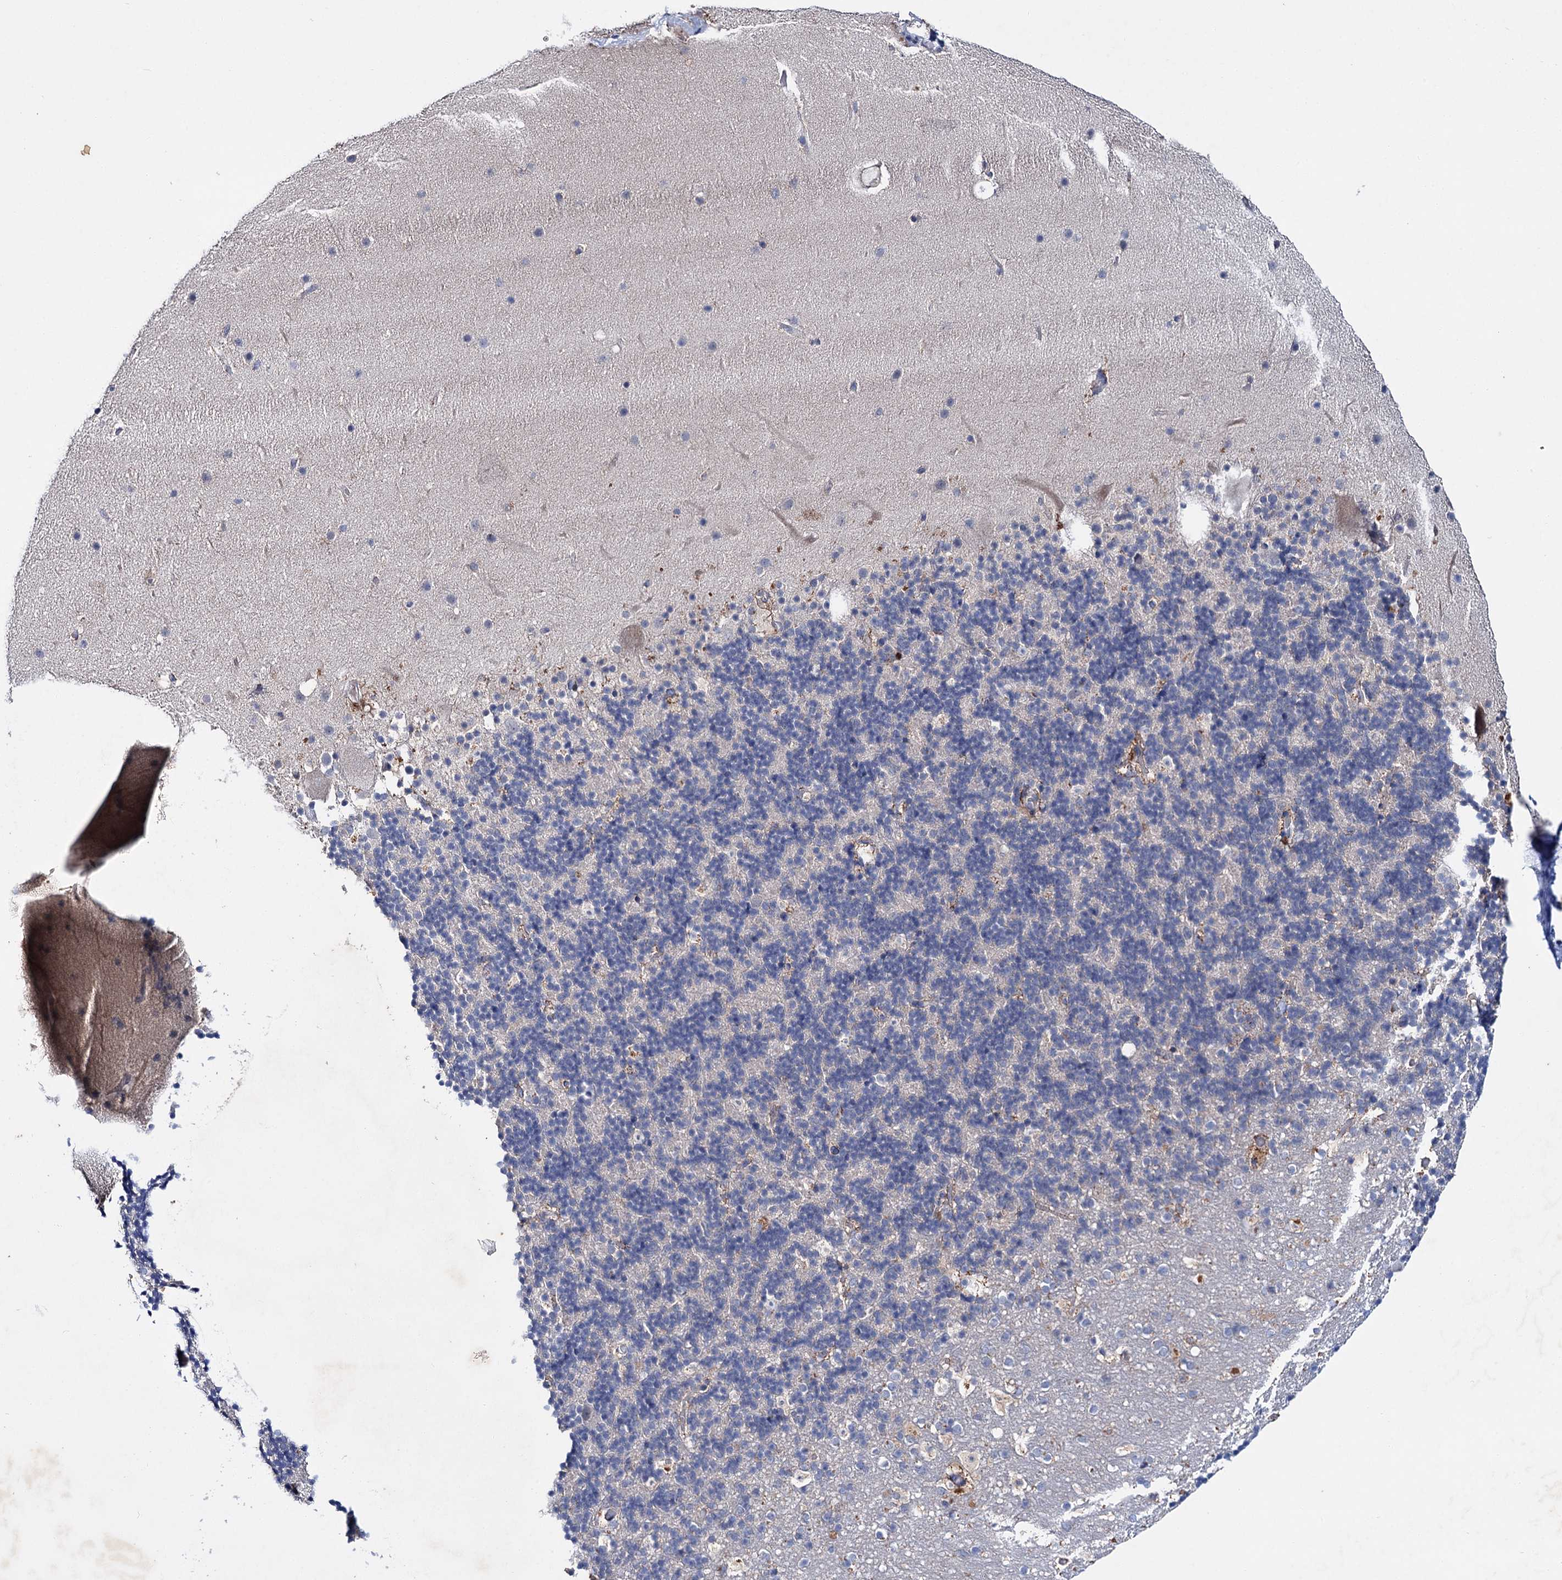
{"staining": {"intensity": "negative", "quantity": "none", "location": "none"}, "tissue": "cerebellum", "cell_type": "Cells in granular layer", "image_type": "normal", "snomed": [{"axis": "morphology", "description": "Normal tissue, NOS"}, {"axis": "topography", "description": "Cerebellum"}], "caption": "This is a photomicrograph of IHC staining of benign cerebellum, which shows no expression in cells in granular layer.", "gene": "LYZL4", "patient": {"sex": "male", "age": 57}}